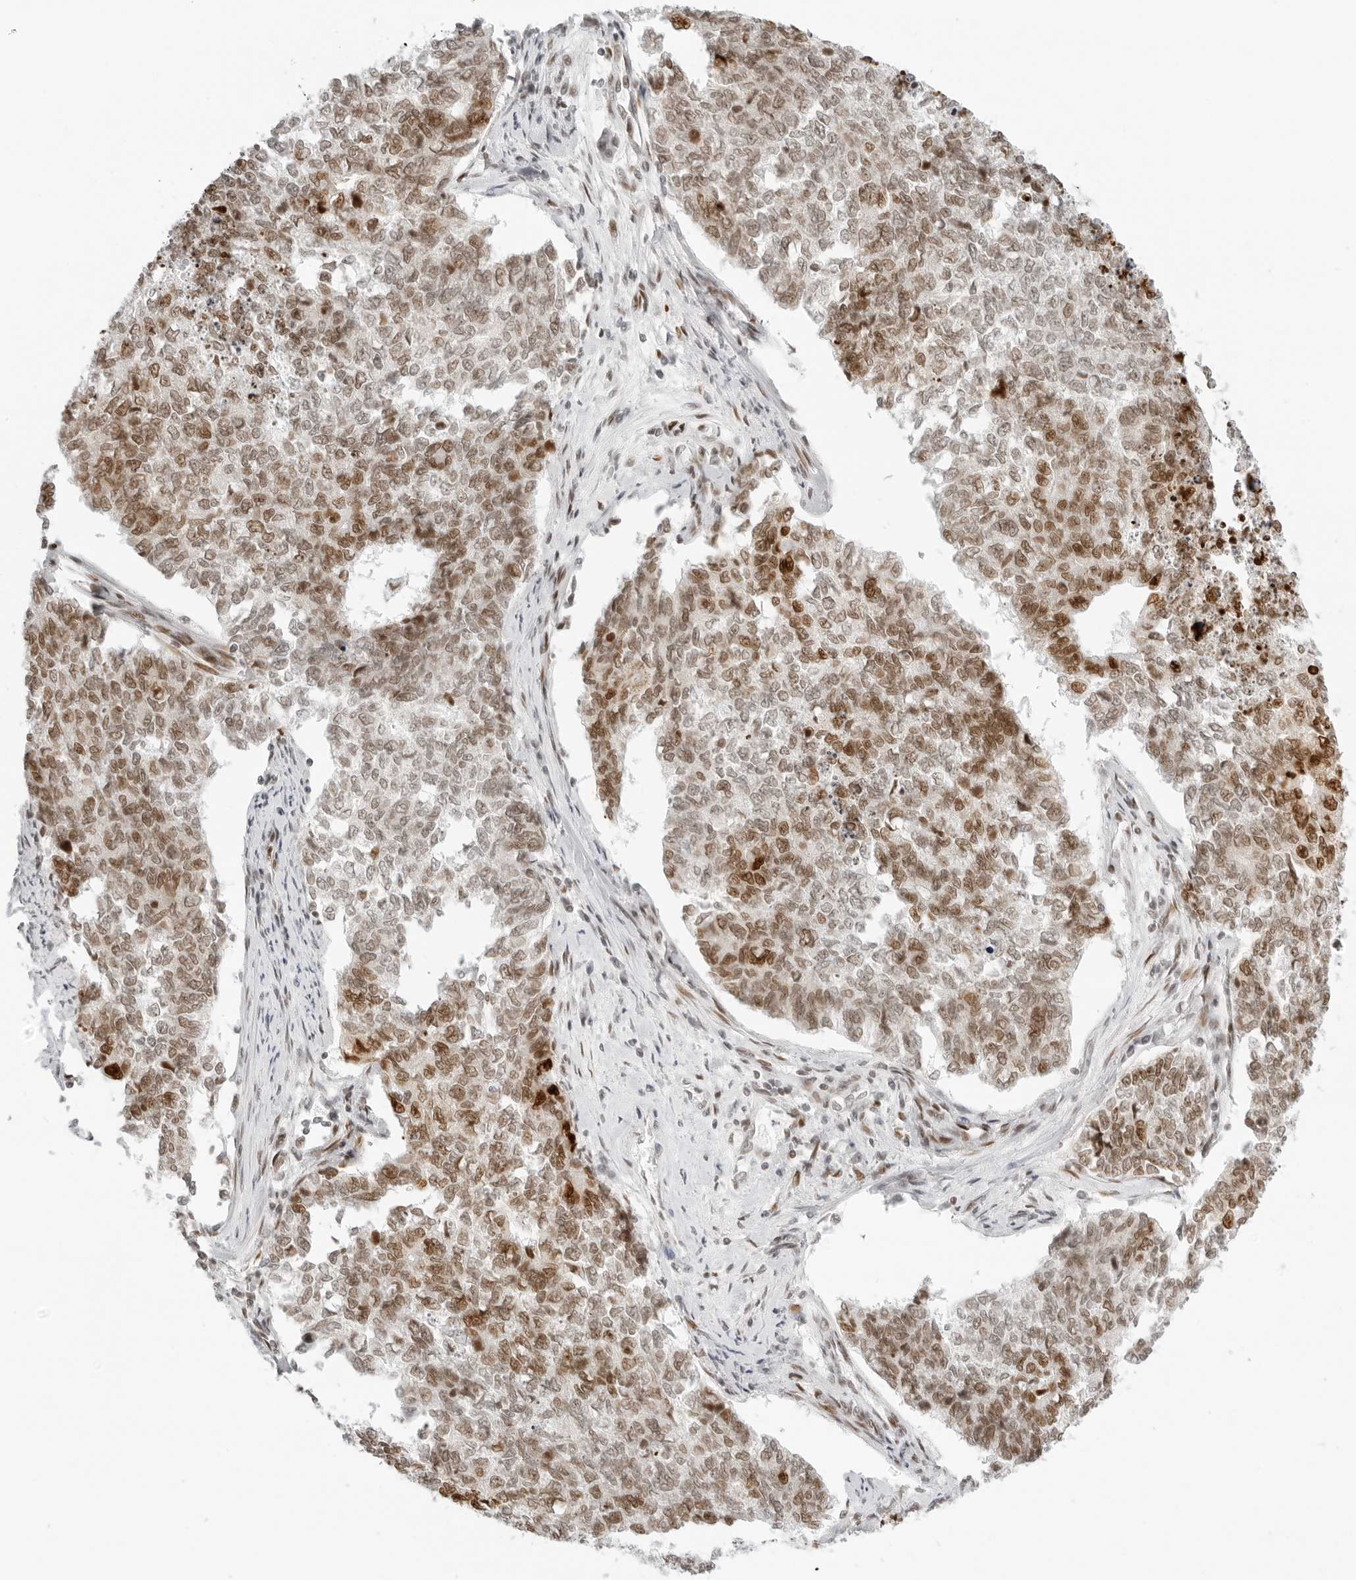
{"staining": {"intensity": "moderate", "quantity": ">75%", "location": "nuclear"}, "tissue": "cervical cancer", "cell_type": "Tumor cells", "image_type": "cancer", "snomed": [{"axis": "morphology", "description": "Squamous cell carcinoma, NOS"}, {"axis": "topography", "description": "Cervix"}], "caption": "Tumor cells display medium levels of moderate nuclear staining in about >75% of cells in cervical squamous cell carcinoma. (DAB (3,3'-diaminobenzidine) IHC with brightfield microscopy, high magnification).", "gene": "RCC1", "patient": {"sex": "female", "age": 63}}